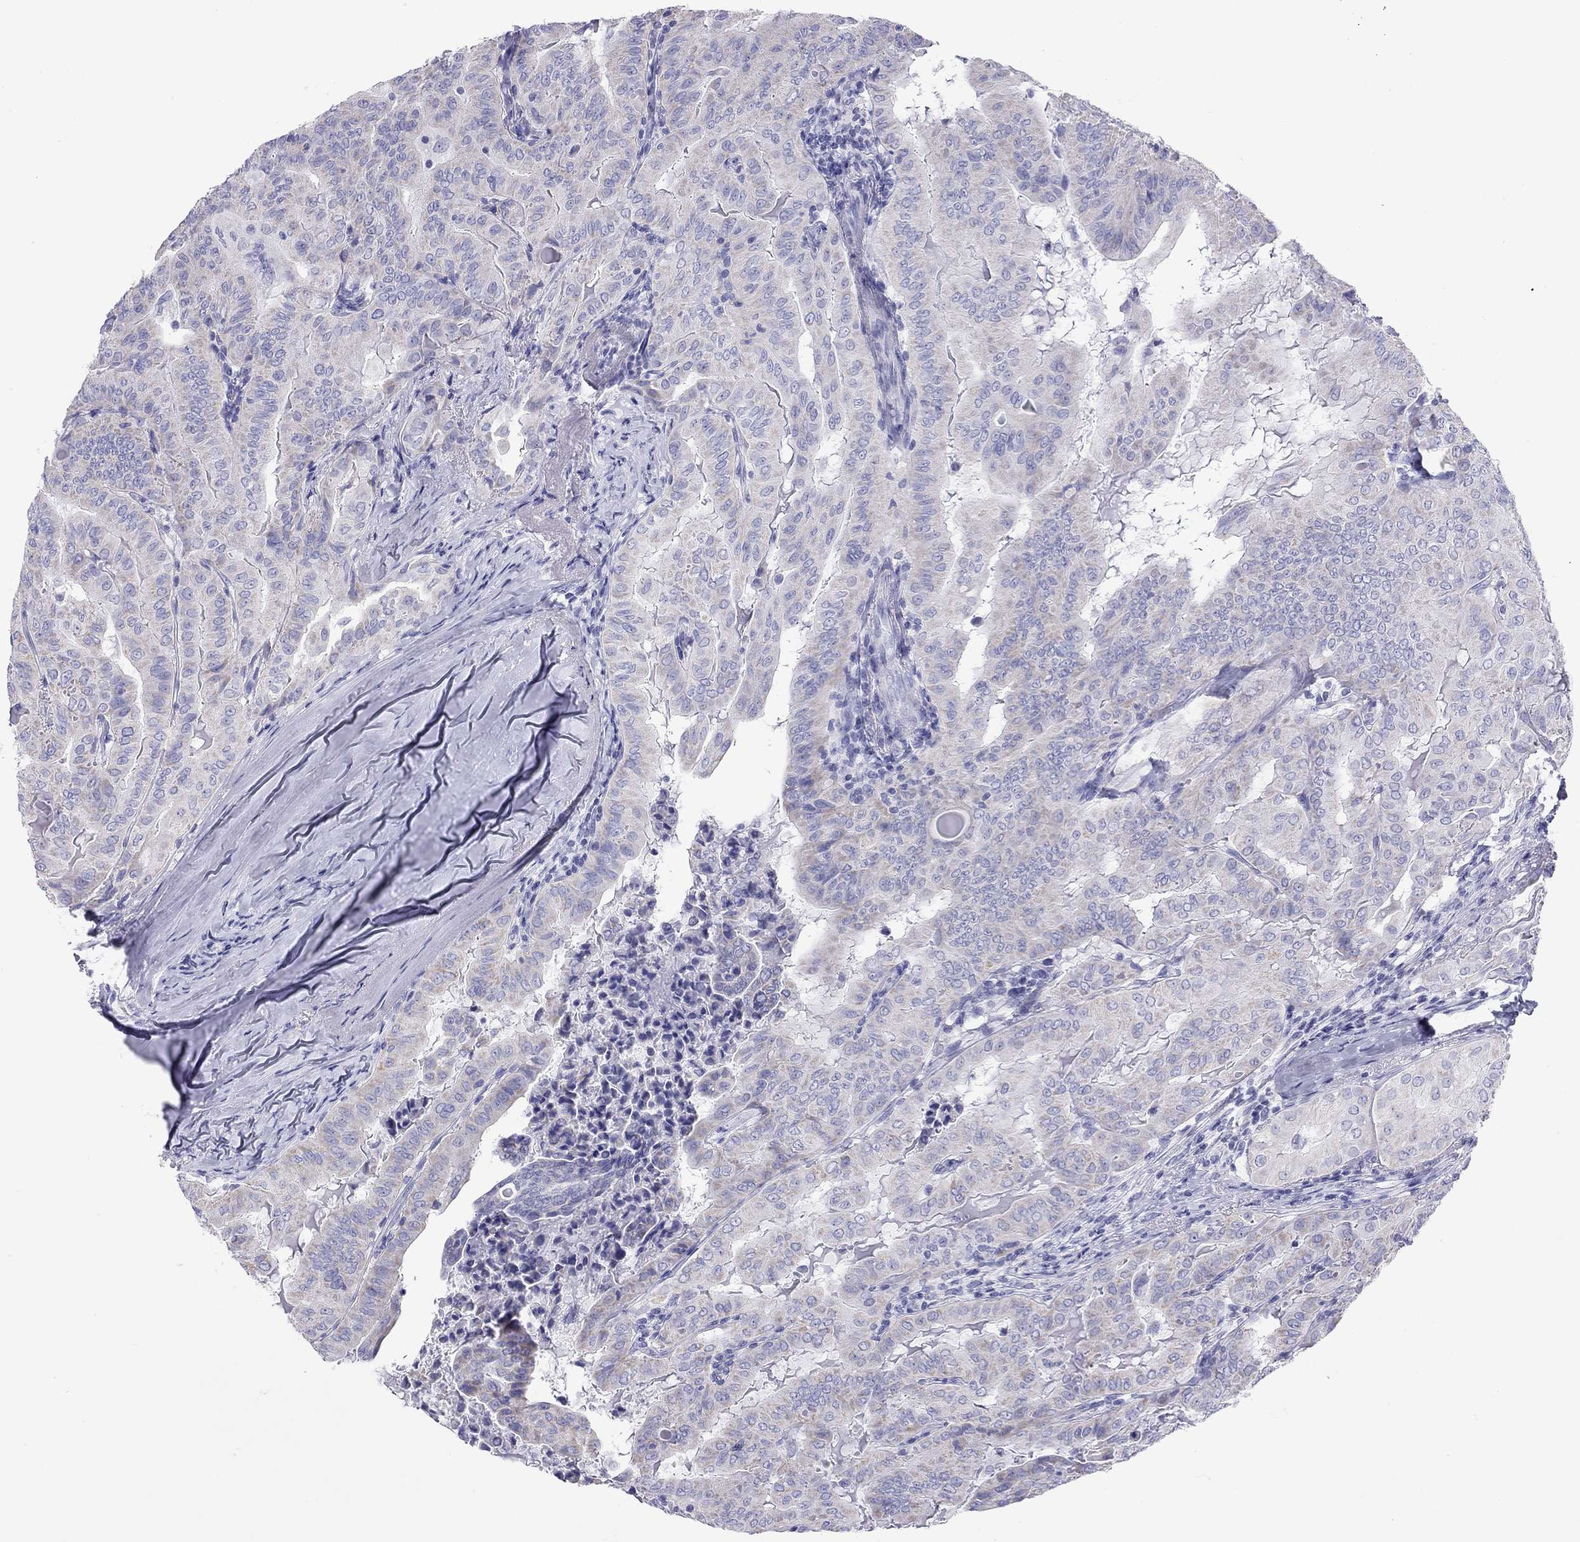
{"staining": {"intensity": "negative", "quantity": "none", "location": "none"}, "tissue": "thyroid cancer", "cell_type": "Tumor cells", "image_type": "cancer", "snomed": [{"axis": "morphology", "description": "Papillary adenocarcinoma, NOS"}, {"axis": "topography", "description": "Thyroid gland"}], "caption": "Immunohistochemistry micrograph of thyroid cancer stained for a protein (brown), which demonstrates no positivity in tumor cells. (DAB (3,3'-diaminobenzidine) IHC visualized using brightfield microscopy, high magnification).", "gene": "DPY19L2", "patient": {"sex": "female", "age": 68}}